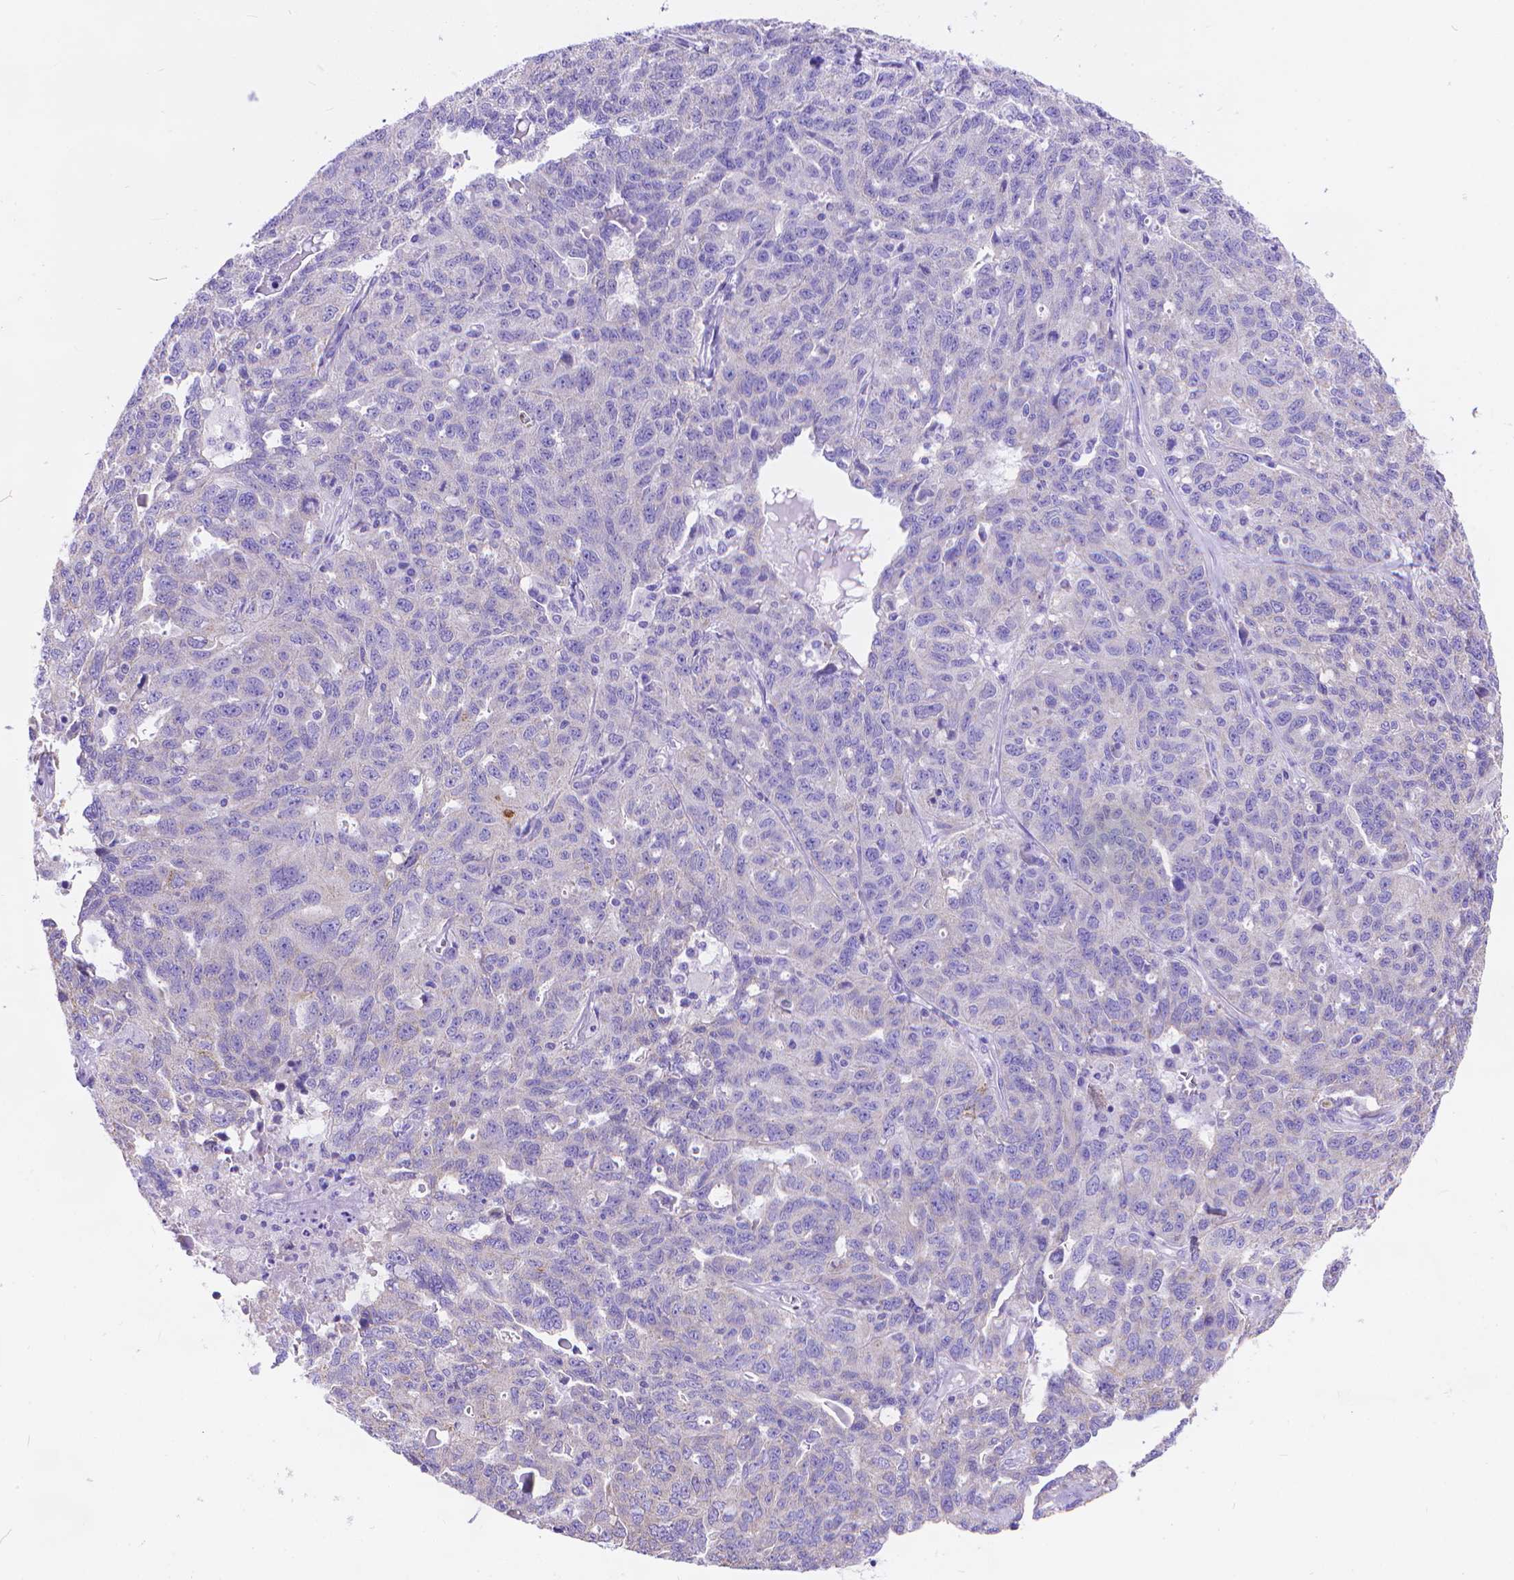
{"staining": {"intensity": "negative", "quantity": "none", "location": "none"}, "tissue": "ovarian cancer", "cell_type": "Tumor cells", "image_type": "cancer", "snomed": [{"axis": "morphology", "description": "Cystadenocarcinoma, serous, NOS"}, {"axis": "topography", "description": "Ovary"}], "caption": "There is no significant staining in tumor cells of serous cystadenocarcinoma (ovarian).", "gene": "DHRS2", "patient": {"sex": "female", "age": 71}}